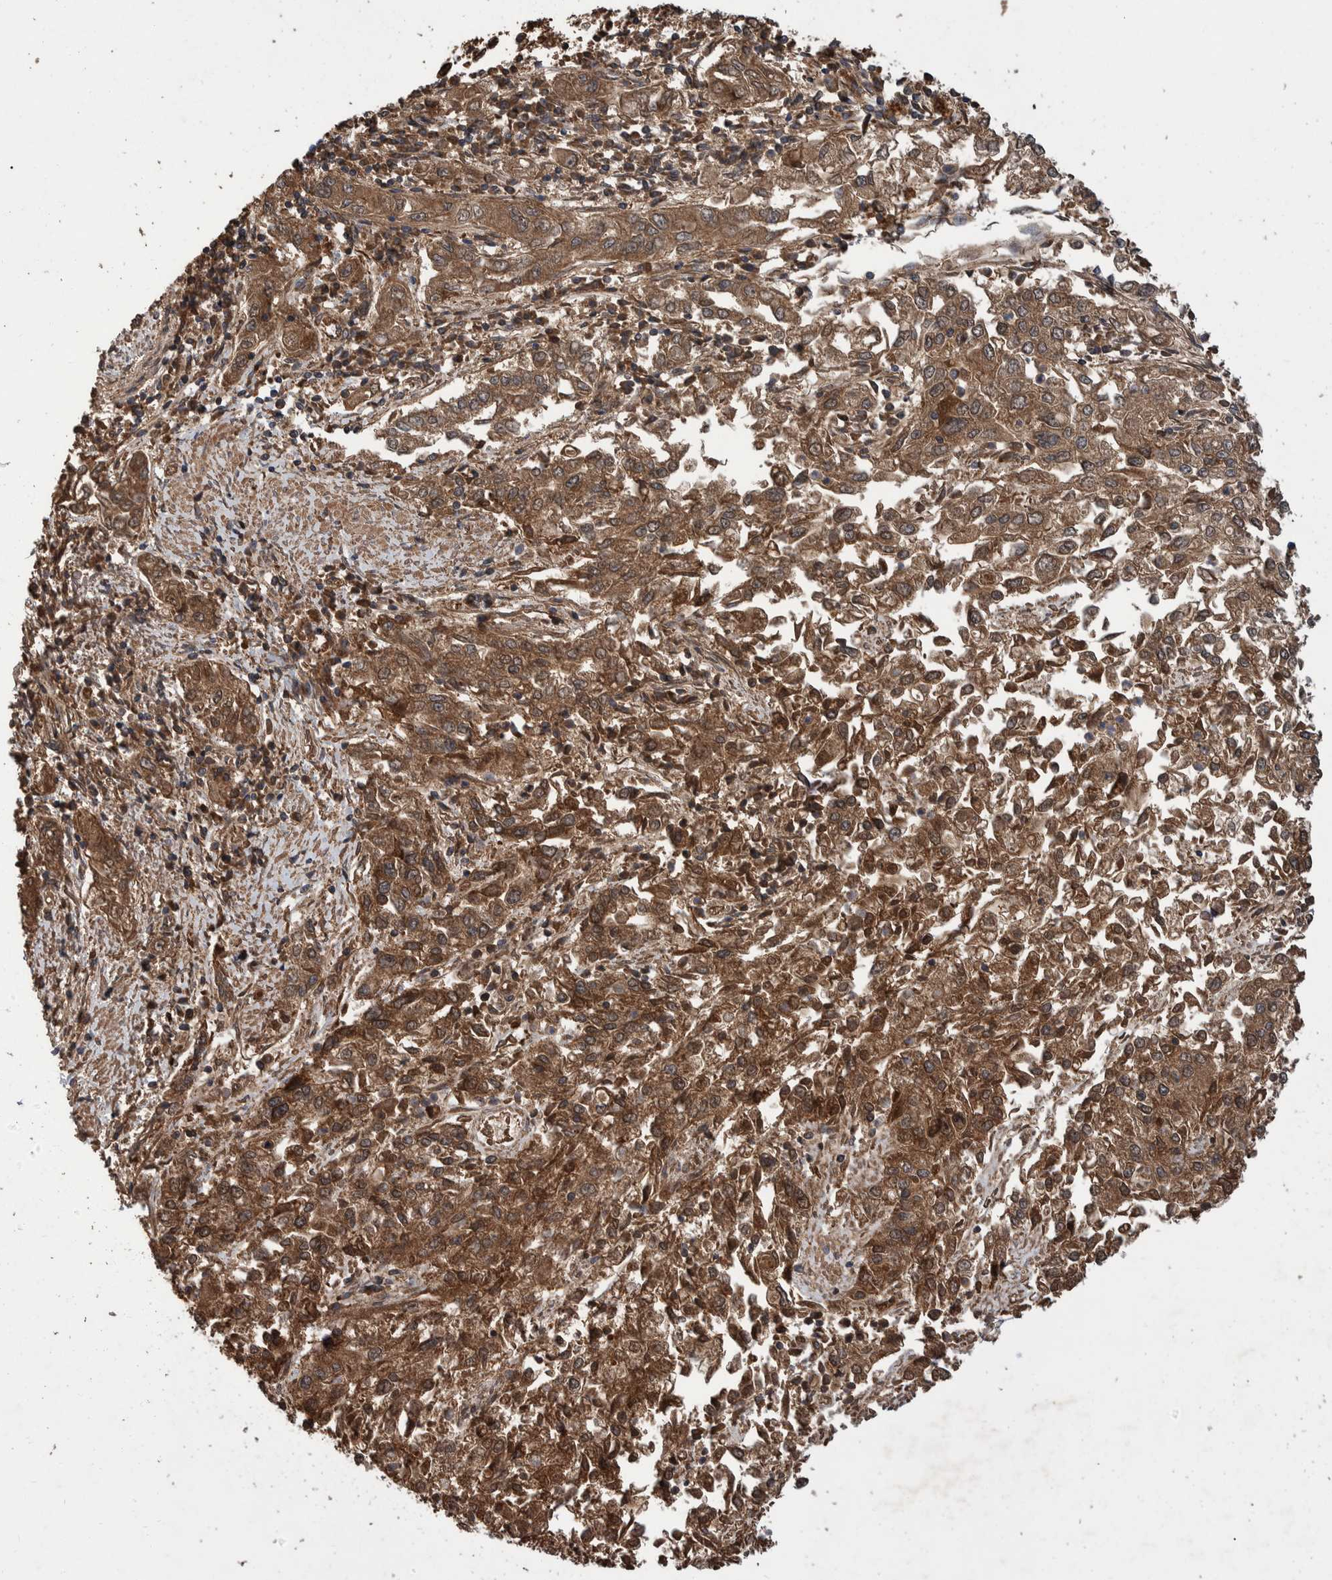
{"staining": {"intensity": "moderate", "quantity": ">75%", "location": "cytoplasmic/membranous"}, "tissue": "endometrial cancer", "cell_type": "Tumor cells", "image_type": "cancer", "snomed": [{"axis": "morphology", "description": "Adenocarcinoma, NOS"}, {"axis": "topography", "description": "Endometrium"}], "caption": "Endometrial cancer was stained to show a protein in brown. There is medium levels of moderate cytoplasmic/membranous staining in about >75% of tumor cells.", "gene": "VBP1", "patient": {"sex": "female", "age": 49}}